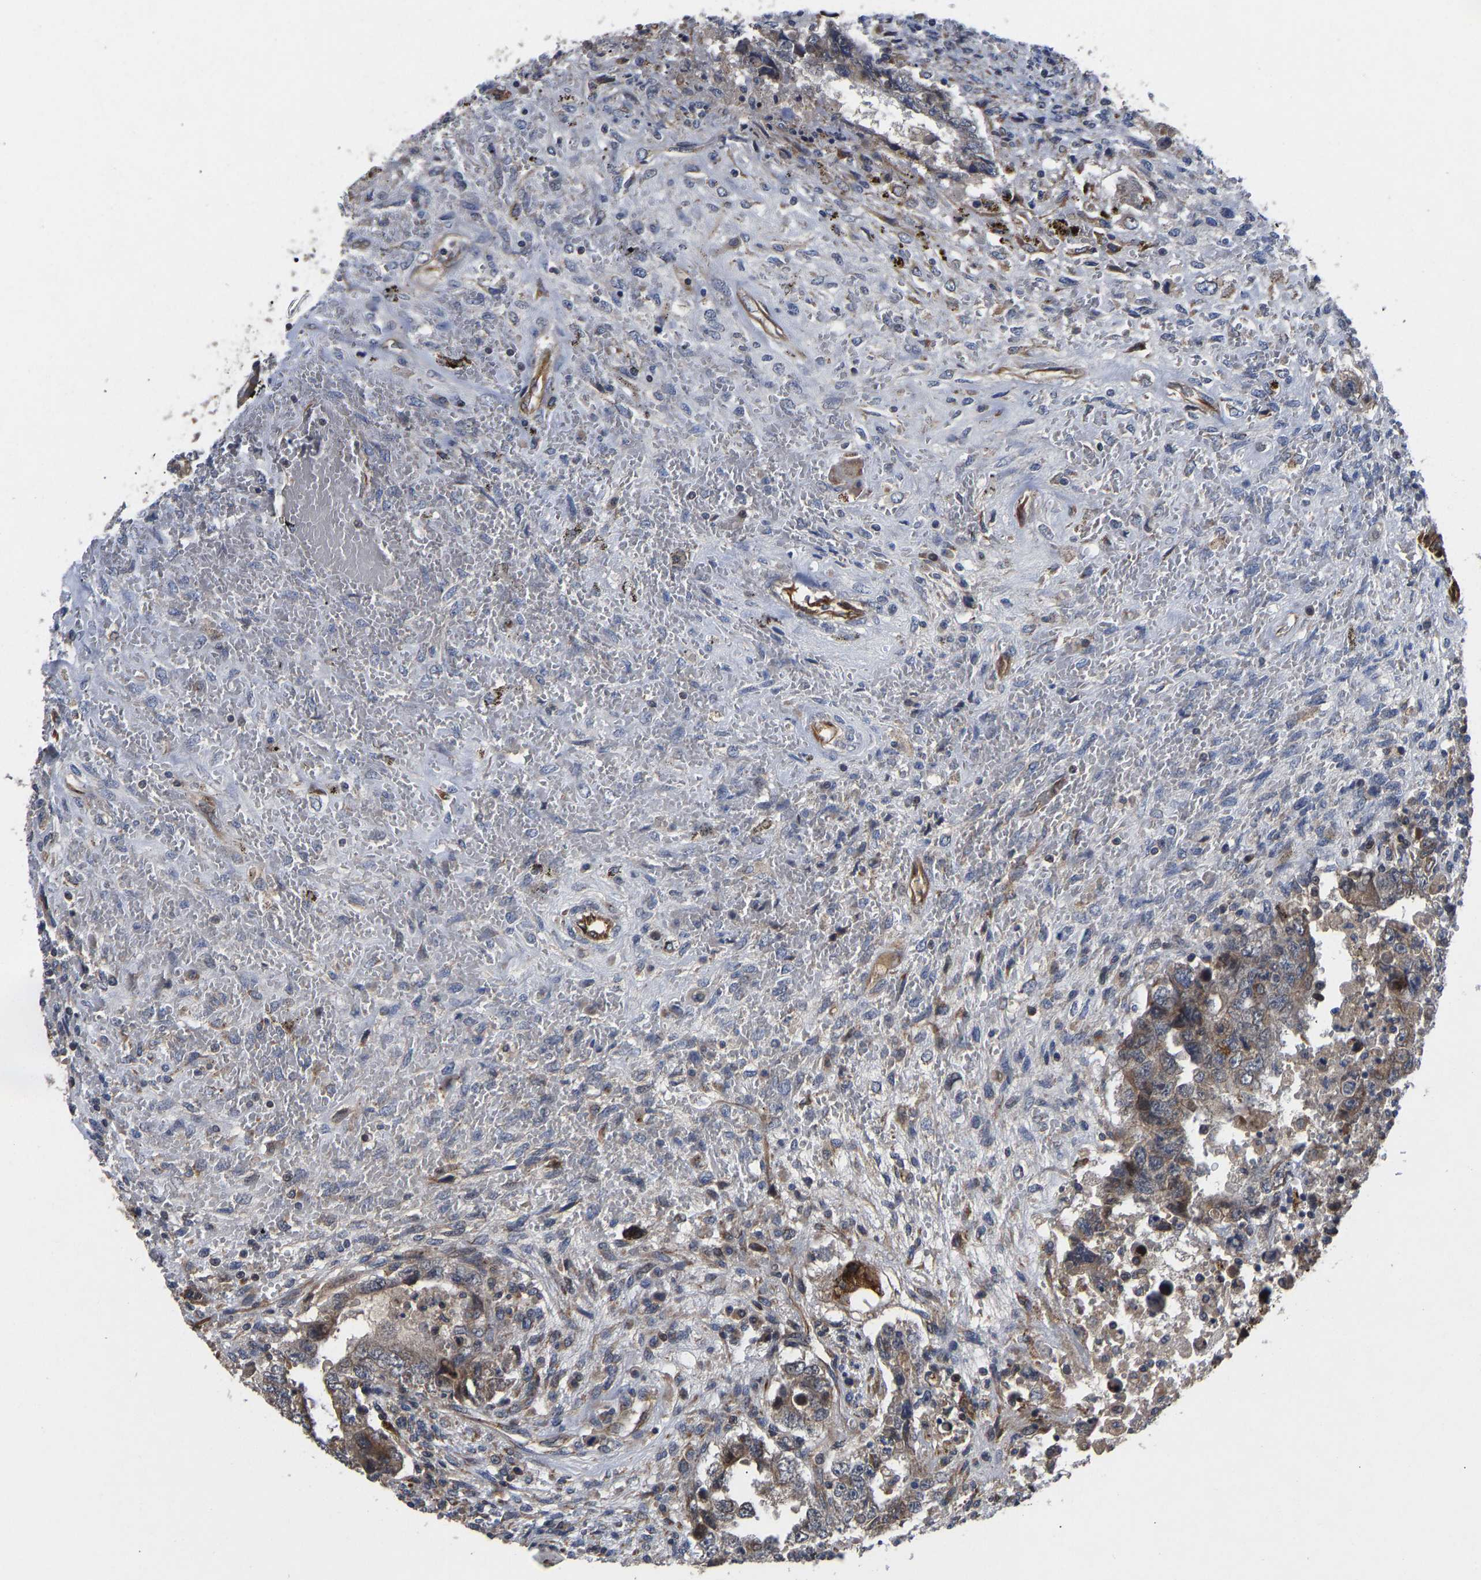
{"staining": {"intensity": "weak", "quantity": ">75%", "location": "cytoplasmic/membranous"}, "tissue": "testis cancer", "cell_type": "Tumor cells", "image_type": "cancer", "snomed": [{"axis": "morphology", "description": "Carcinoma, Embryonal, NOS"}, {"axis": "topography", "description": "Testis"}], "caption": "This image demonstrates testis cancer (embryonal carcinoma) stained with immunohistochemistry to label a protein in brown. The cytoplasmic/membranous of tumor cells show weak positivity for the protein. Nuclei are counter-stained blue.", "gene": "FRRS1", "patient": {"sex": "male", "age": 26}}